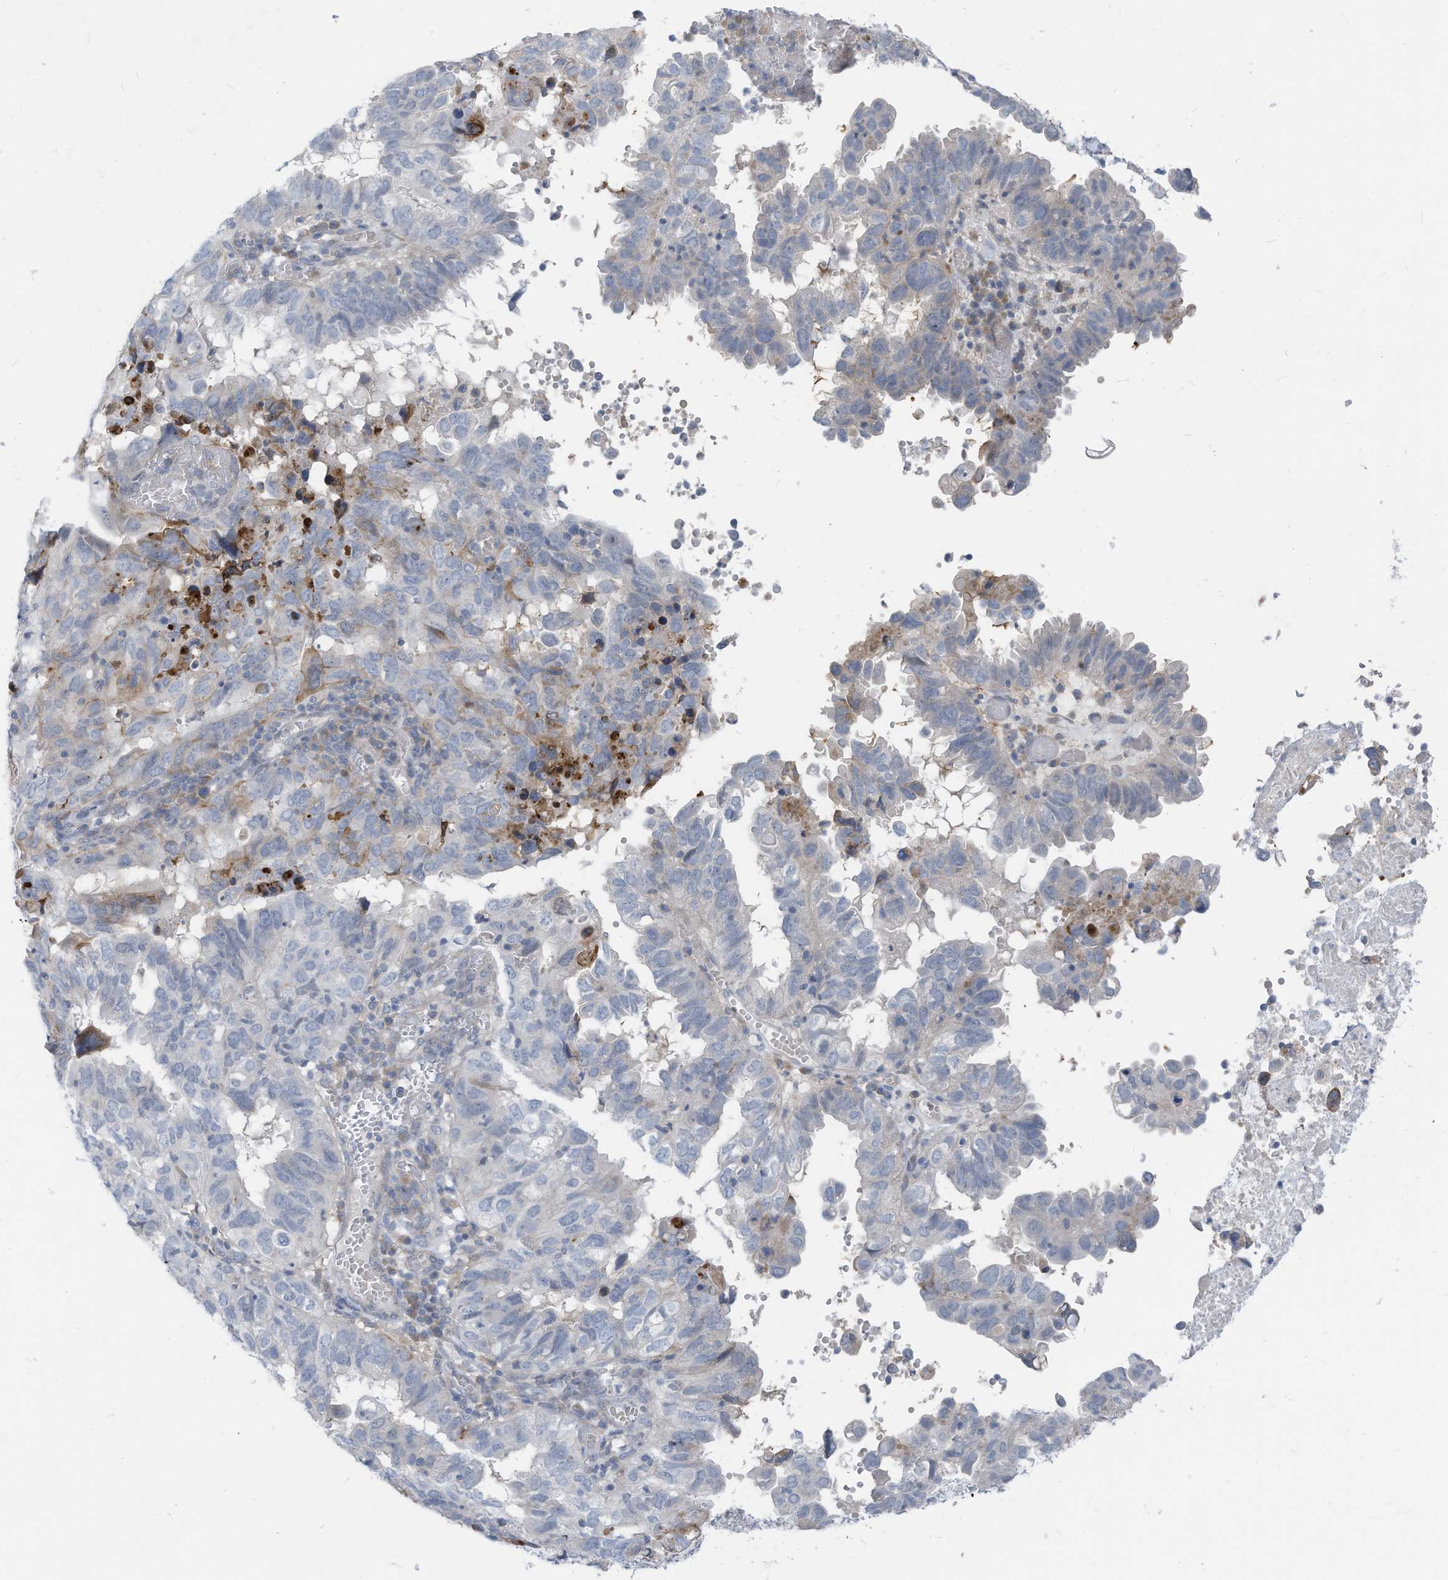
{"staining": {"intensity": "negative", "quantity": "none", "location": "none"}, "tissue": "endometrial cancer", "cell_type": "Tumor cells", "image_type": "cancer", "snomed": [{"axis": "morphology", "description": "Adenocarcinoma, NOS"}, {"axis": "topography", "description": "Uterus"}], "caption": "Immunohistochemistry photomicrograph of human endometrial cancer (adenocarcinoma) stained for a protein (brown), which displays no expression in tumor cells.", "gene": "LDAH", "patient": {"sex": "female", "age": 77}}